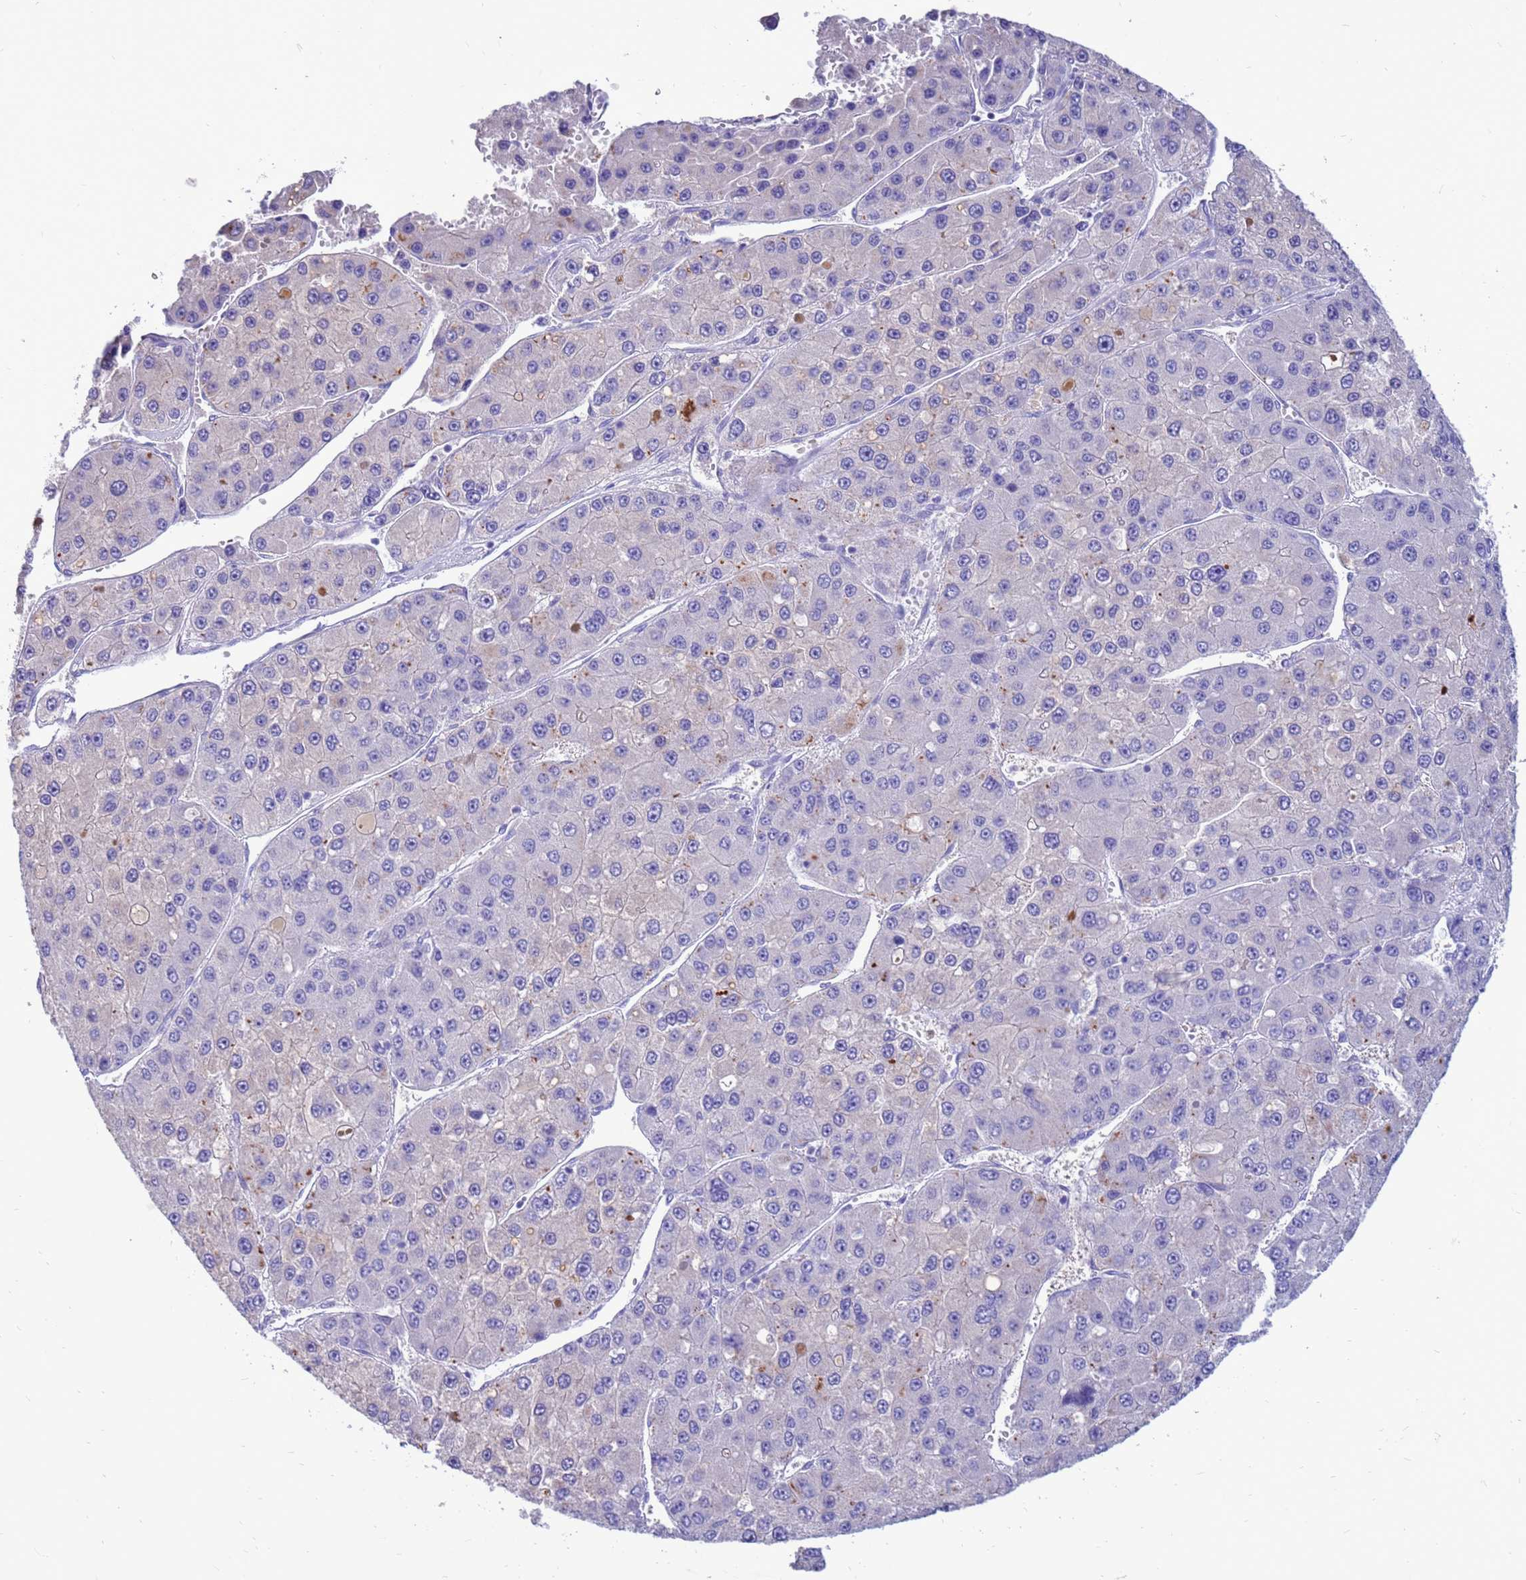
{"staining": {"intensity": "weak", "quantity": "<25%", "location": "cytoplasmic/membranous"}, "tissue": "liver cancer", "cell_type": "Tumor cells", "image_type": "cancer", "snomed": [{"axis": "morphology", "description": "Carcinoma, Hepatocellular, NOS"}, {"axis": "topography", "description": "Liver"}], "caption": "The histopathology image displays no staining of tumor cells in hepatocellular carcinoma (liver).", "gene": "PDE10A", "patient": {"sex": "female", "age": 73}}